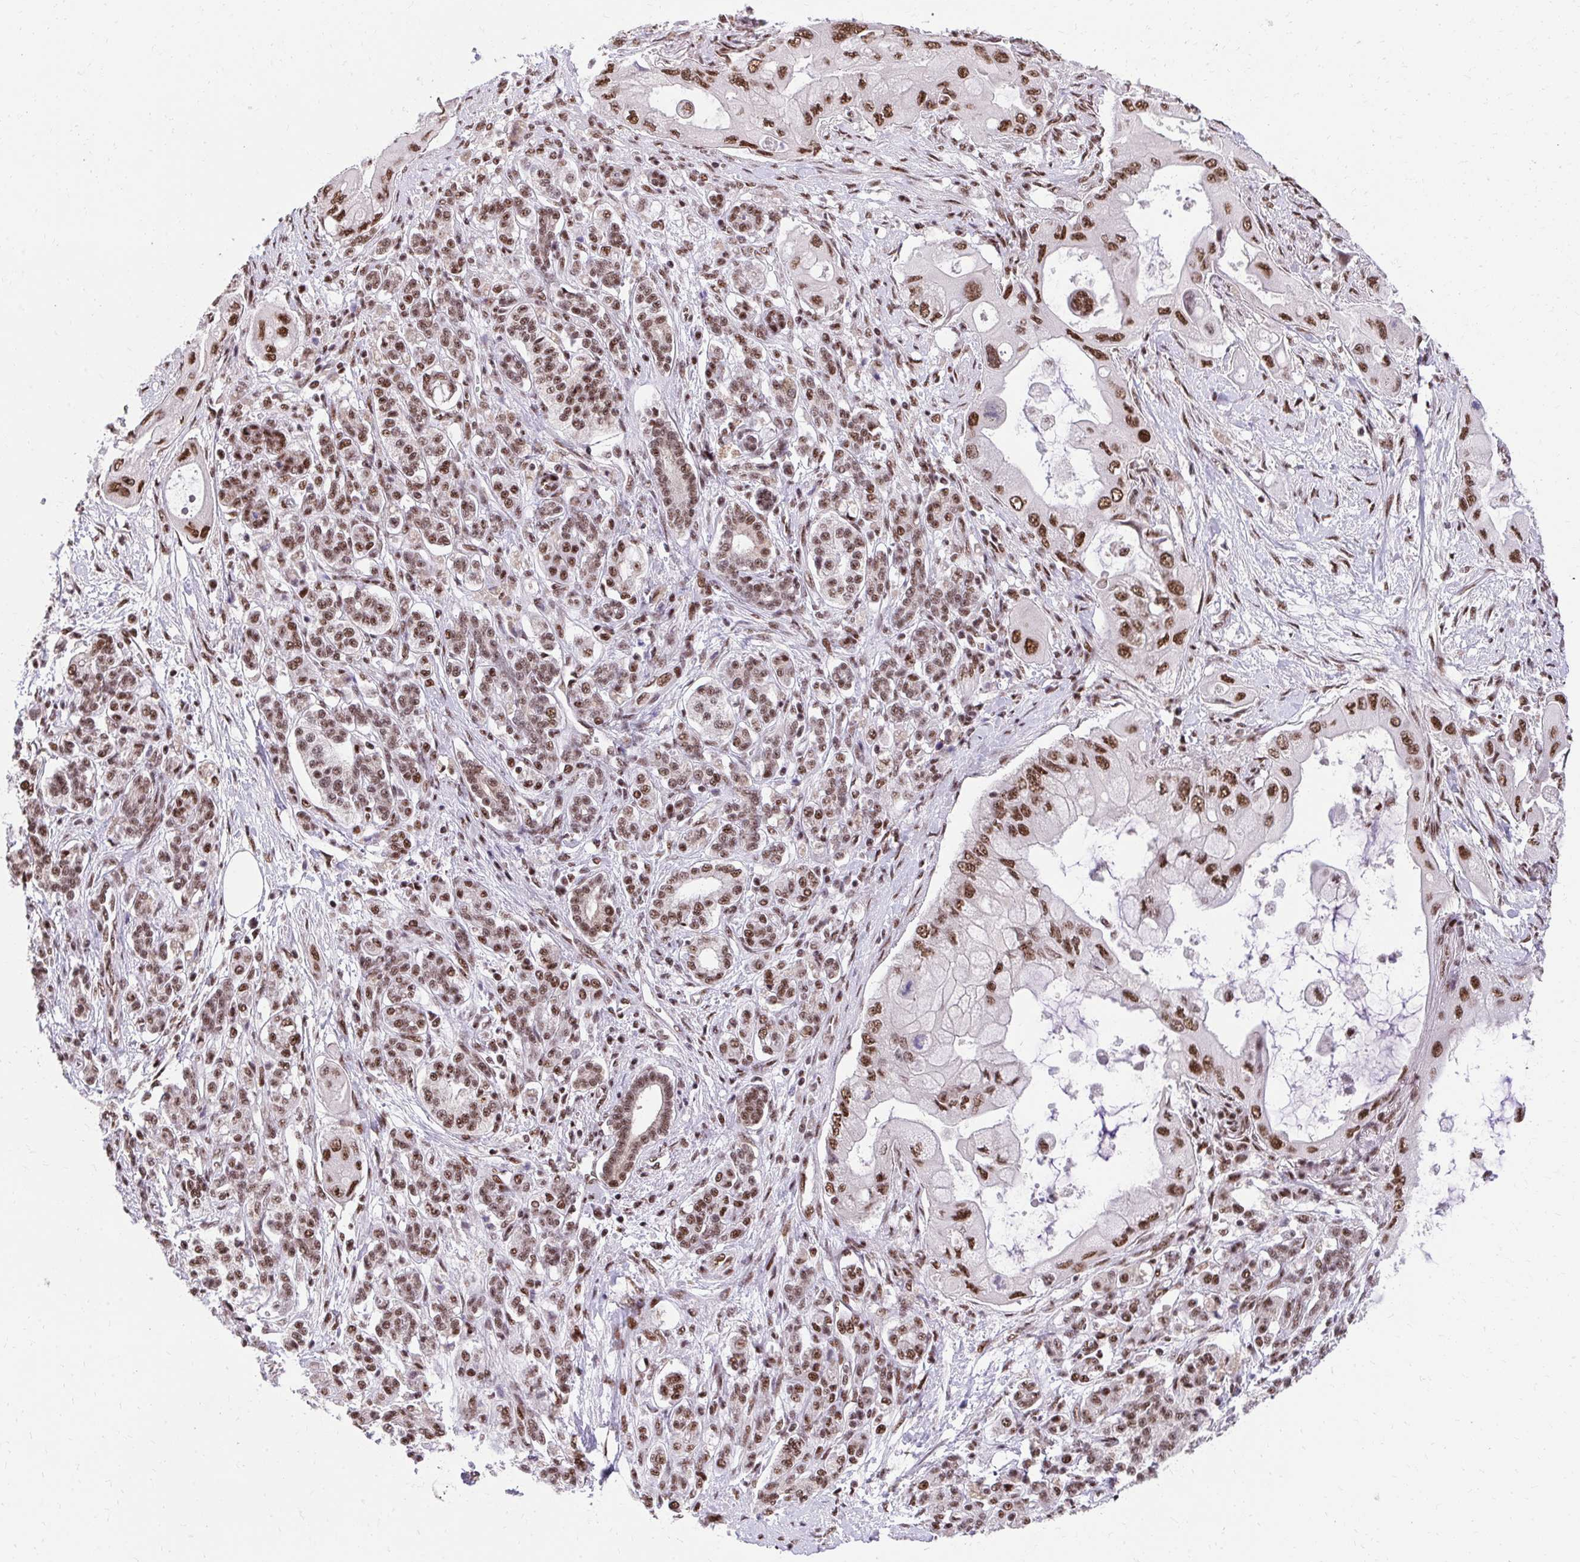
{"staining": {"intensity": "strong", "quantity": ">75%", "location": "nuclear"}, "tissue": "pancreatic cancer", "cell_type": "Tumor cells", "image_type": "cancer", "snomed": [{"axis": "morphology", "description": "Adenocarcinoma, NOS"}, {"axis": "topography", "description": "Pancreas"}], "caption": "This is an image of immunohistochemistry (IHC) staining of pancreatic cancer, which shows strong positivity in the nuclear of tumor cells.", "gene": "SYNE4", "patient": {"sex": "male", "age": 57}}